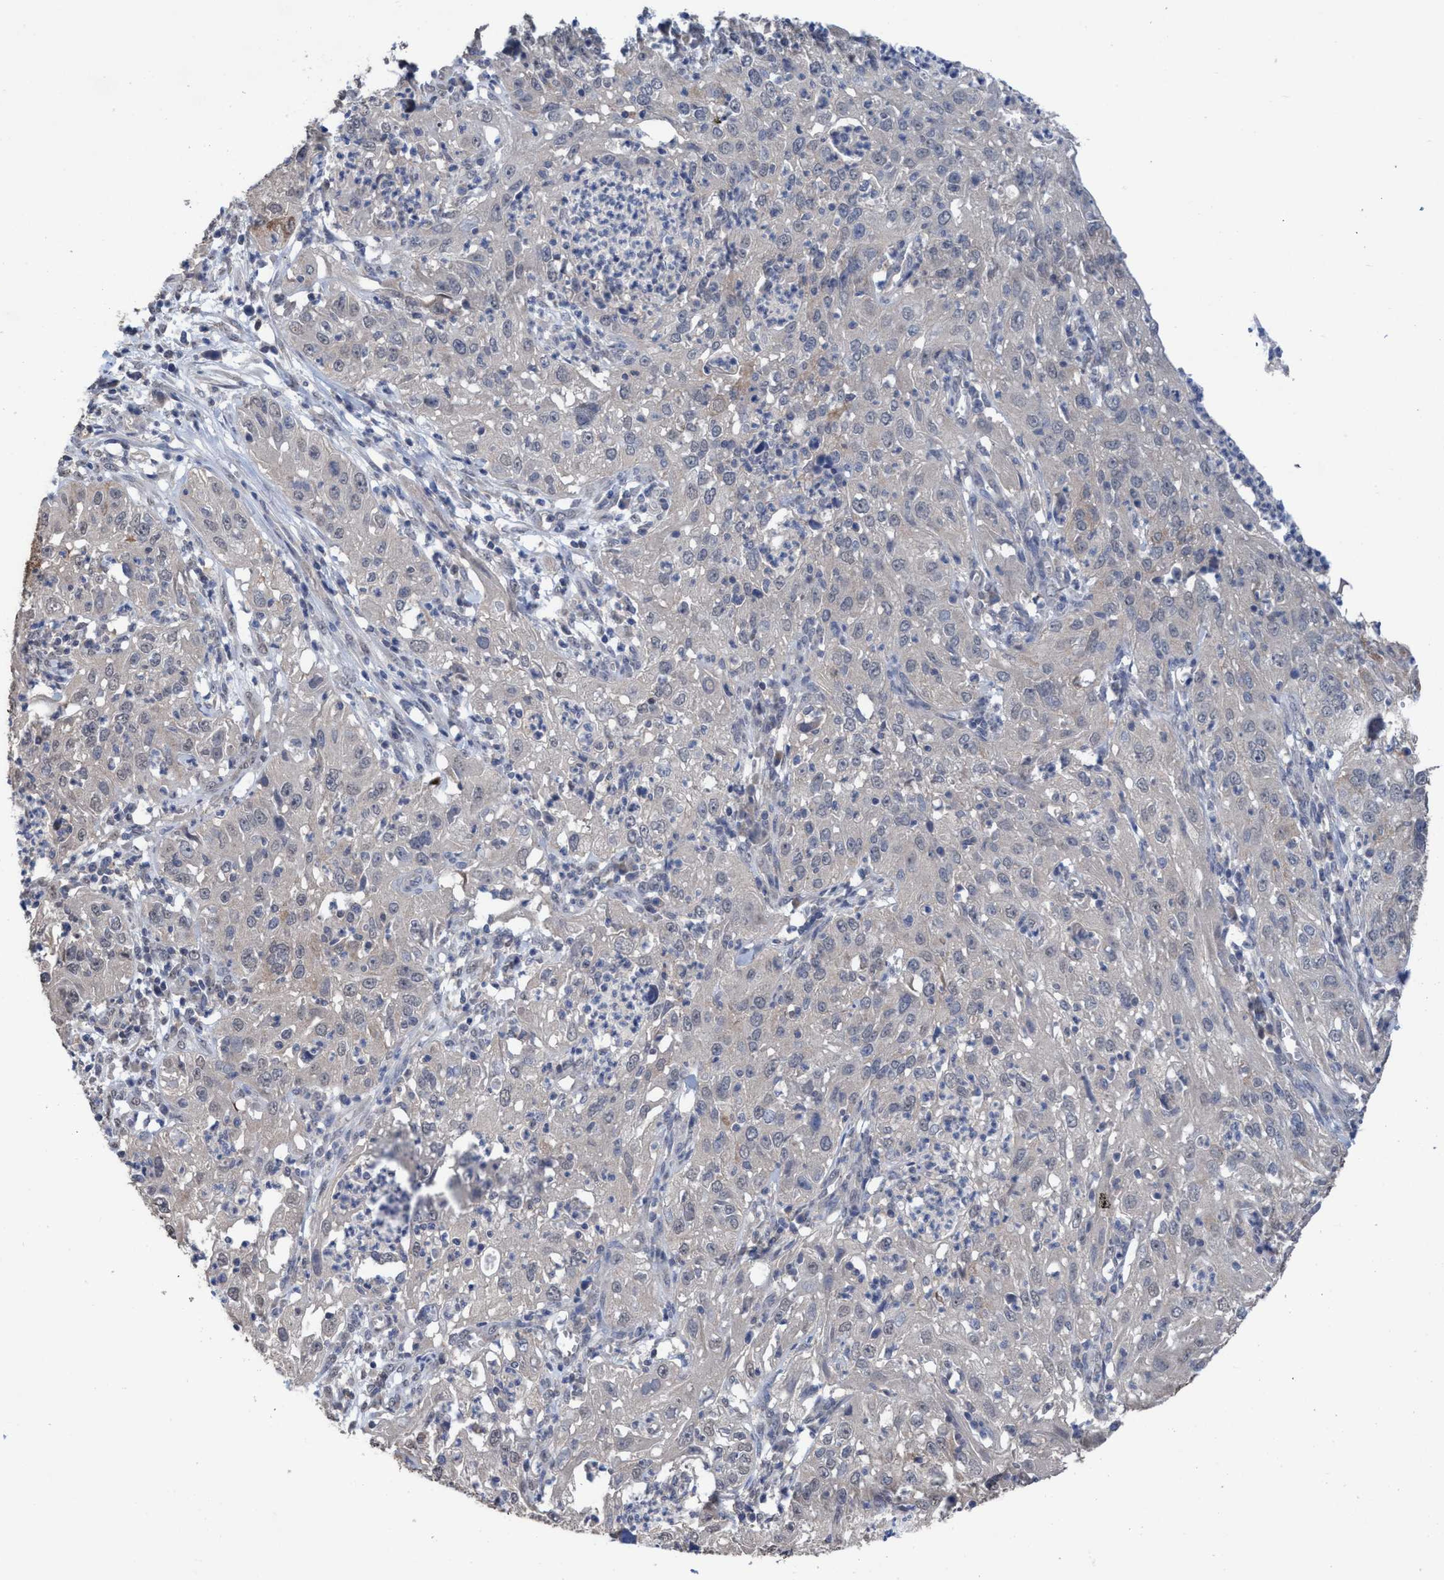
{"staining": {"intensity": "negative", "quantity": "none", "location": "none"}, "tissue": "cervical cancer", "cell_type": "Tumor cells", "image_type": "cancer", "snomed": [{"axis": "morphology", "description": "Squamous cell carcinoma, NOS"}, {"axis": "topography", "description": "Cervix"}], "caption": "Tumor cells are negative for brown protein staining in cervical squamous cell carcinoma.", "gene": "GLOD4", "patient": {"sex": "female", "age": 32}}